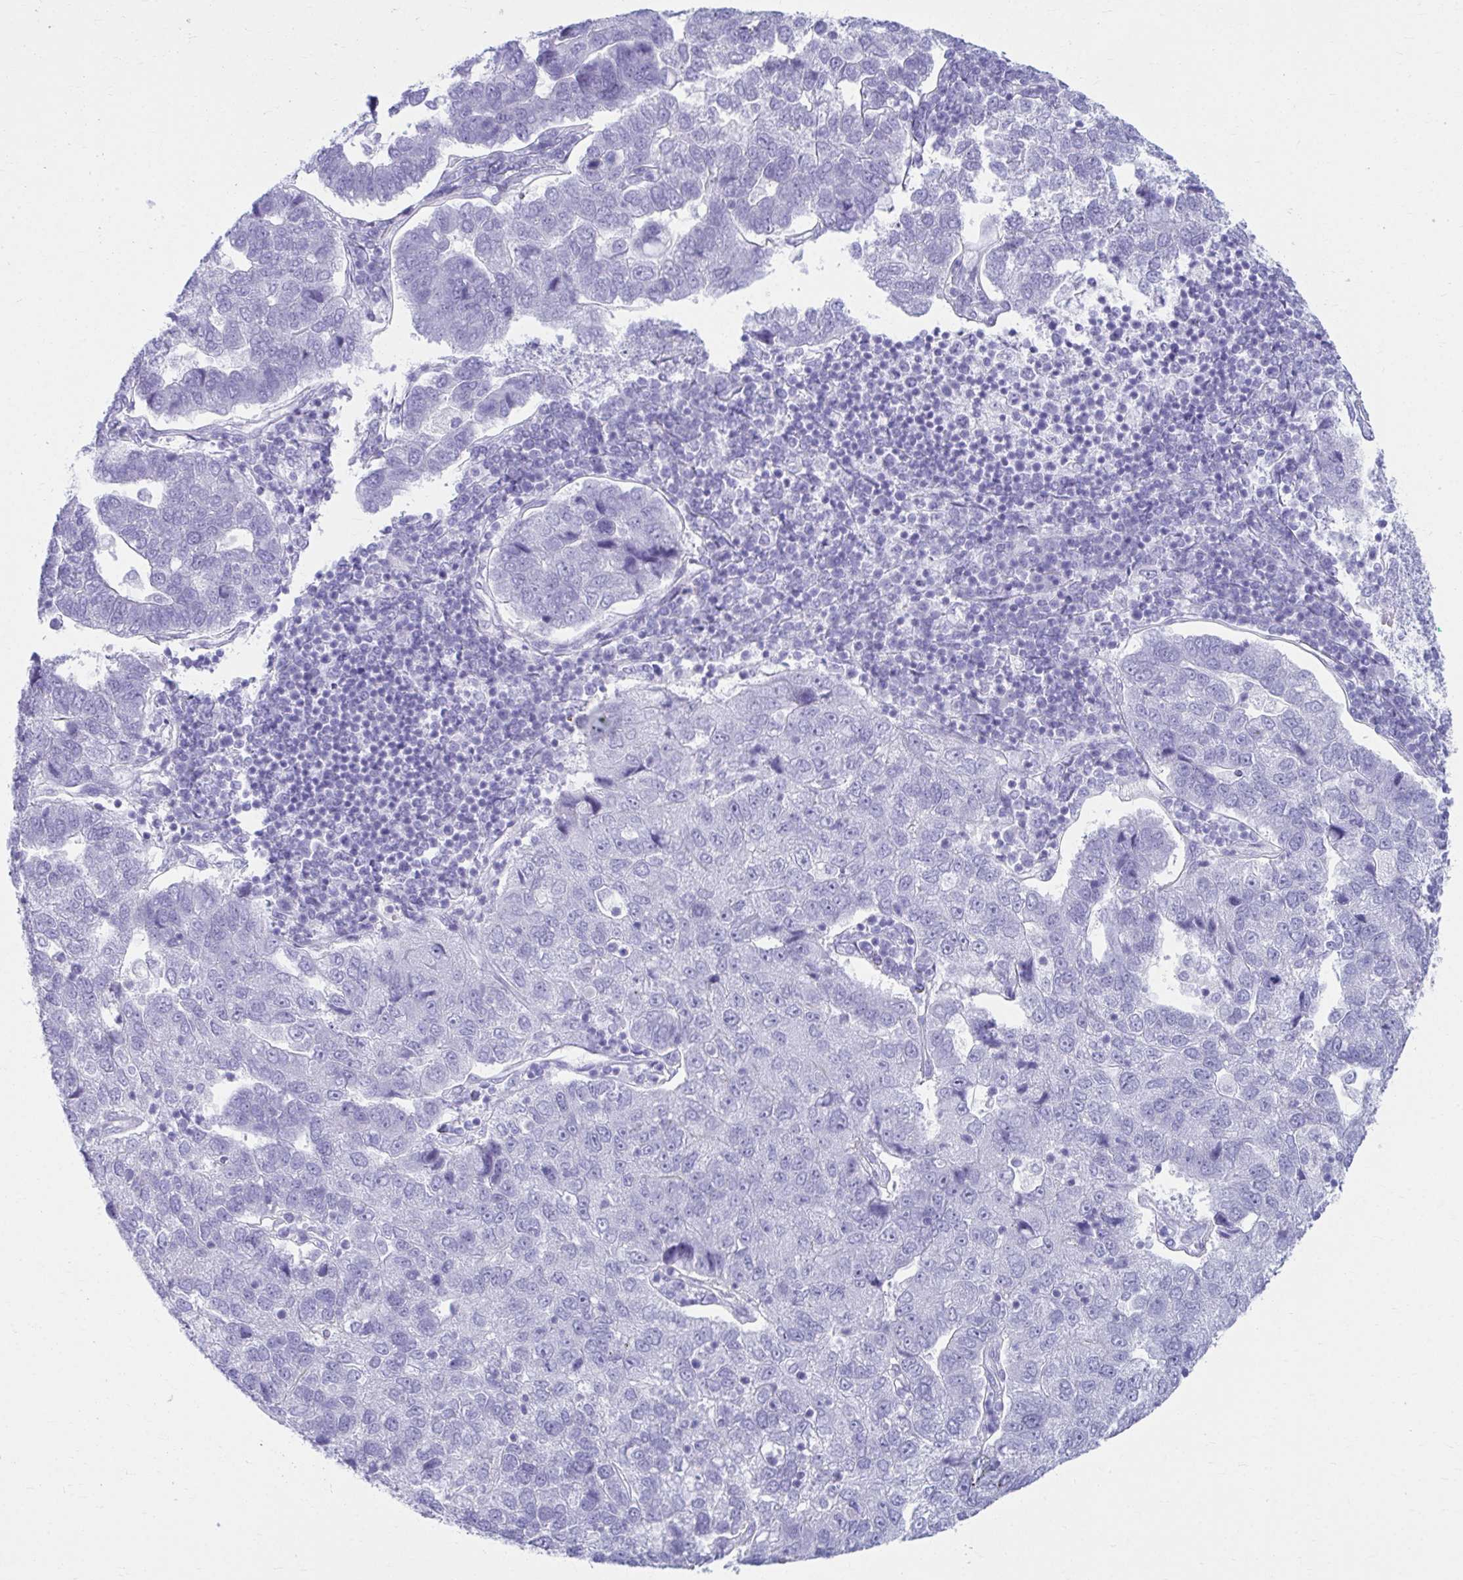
{"staining": {"intensity": "negative", "quantity": "none", "location": "none"}, "tissue": "pancreatic cancer", "cell_type": "Tumor cells", "image_type": "cancer", "snomed": [{"axis": "morphology", "description": "Adenocarcinoma, NOS"}, {"axis": "topography", "description": "Pancreas"}], "caption": "Micrograph shows no protein staining in tumor cells of pancreatic cancer (adenocarcinoma) tissue.", "gene": "ATP4B", "patient": {"sex": "female", "age": 61}}